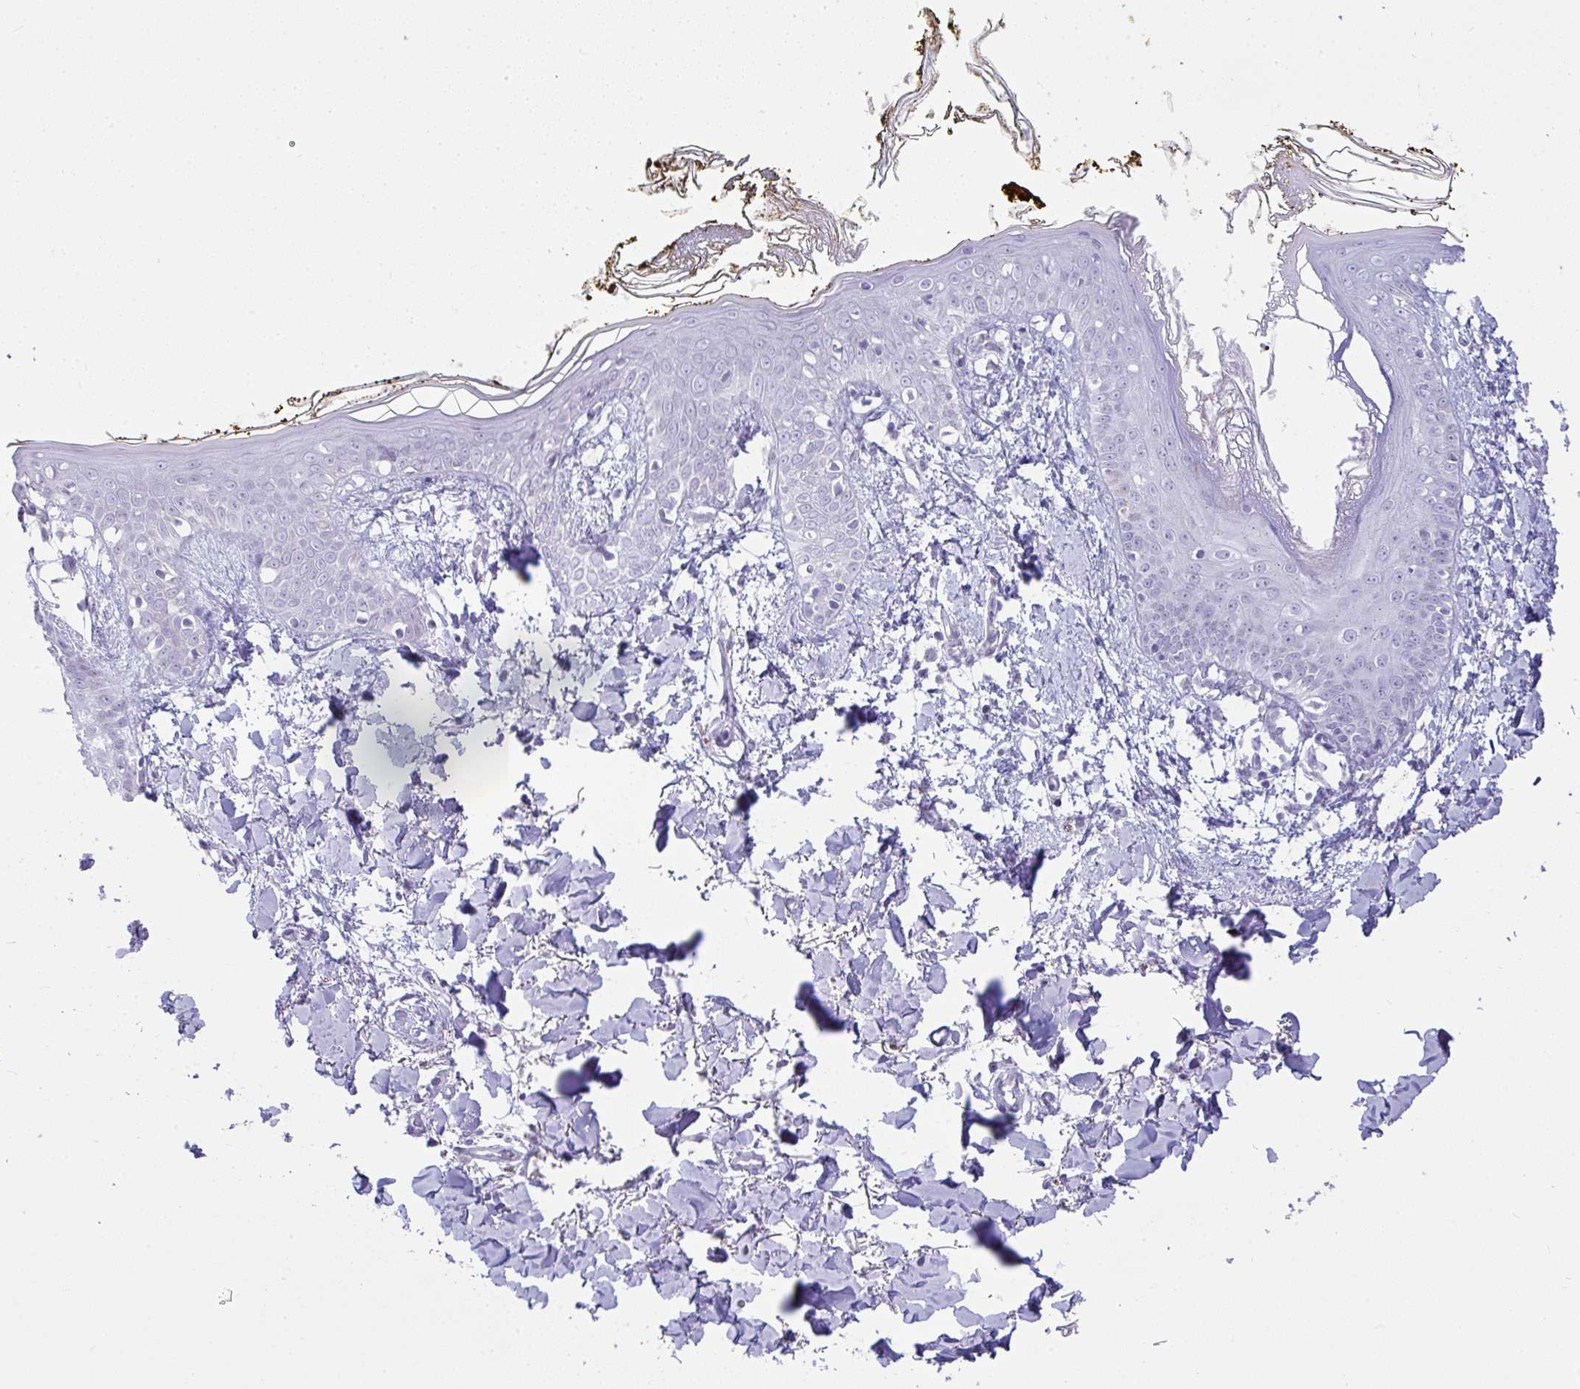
{"staining": {"intensity": "negative", "quantity": "none", "location": "none"}, "tissue": "skin", "cell_type": "Fibroblasts", "image_type": "normal", "snomed": [{"axis": "morphology", "description": "Normal tissue, NOS"}, {"axis": "topography", "description": "Skin"}], "caption": "High power microscopy photomicrograph of an immunohistochemistry (IHC) histopathology image of normal skin, revealing no significant staining in fibroblasts. (Brightfield microscopy of DAB immunohistochemistry at high magnification).", "gene": "FAM177A1", "patient": {"sex": "female", "age": 34}}